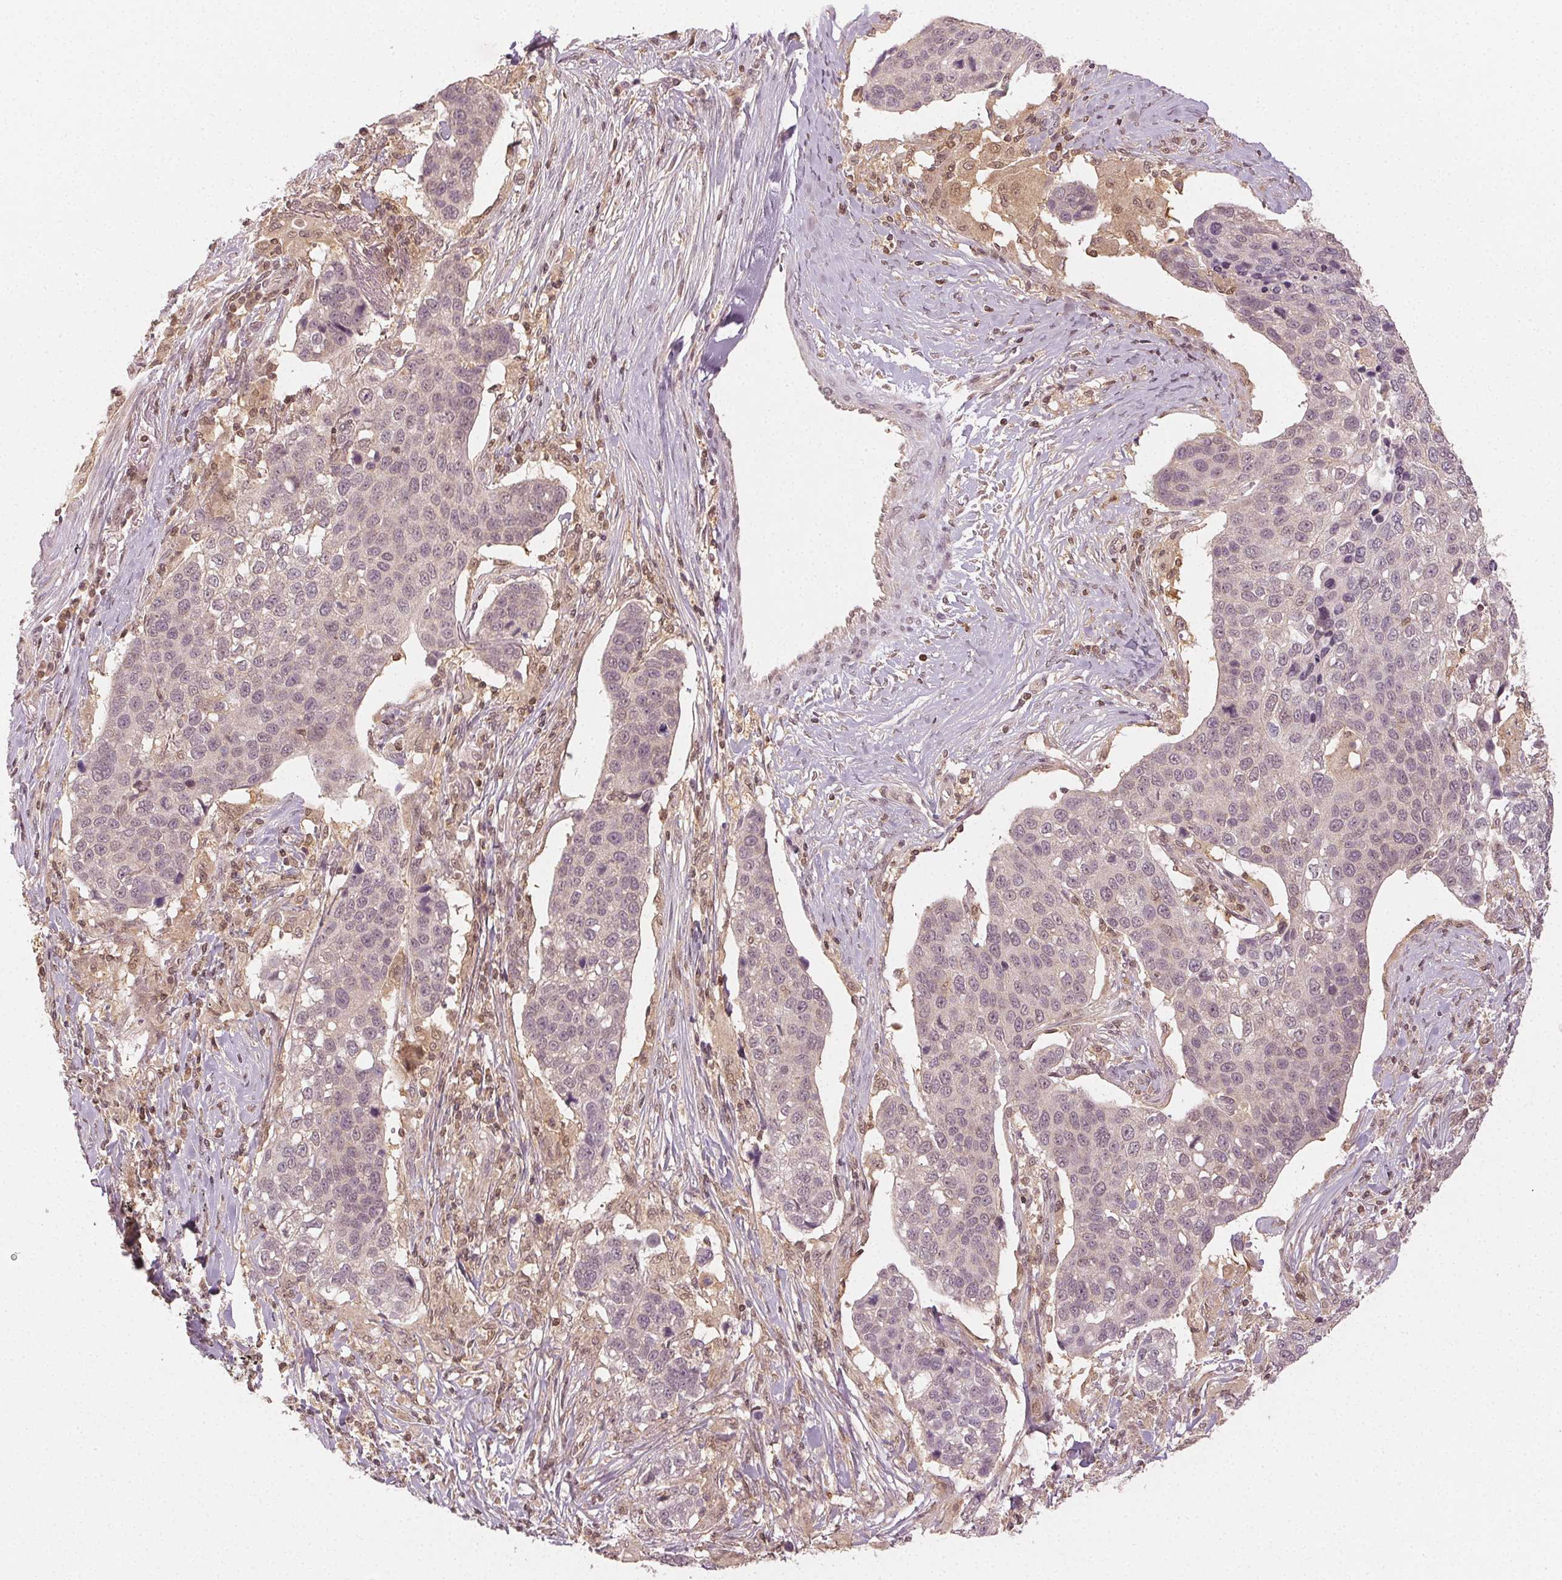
{"staining": {"intensity": "negative", "quantity": "none", "location": "none"}, "tissue": "lung cancer", "cell_type": "Tumor cells", "image_type": "cancer", "snomed": [{"axis": "morphology", "description": "Squamous cell carcinoma, NOS"}, {"axis": "topography", "description": "Lymph node"}, {"axis": "topography", "description": "Lung"}], "caption": "Immunohistochemistry photomicrograph of neoplastic tissue: human squamous cell carcinoma (lung) stained with DAB (3,3'-diaminobenzidine) exhibits no significant protein expression in tumor cells.", "gene": "MAPK14", "patient": {"sex": "male", "age": 61}}